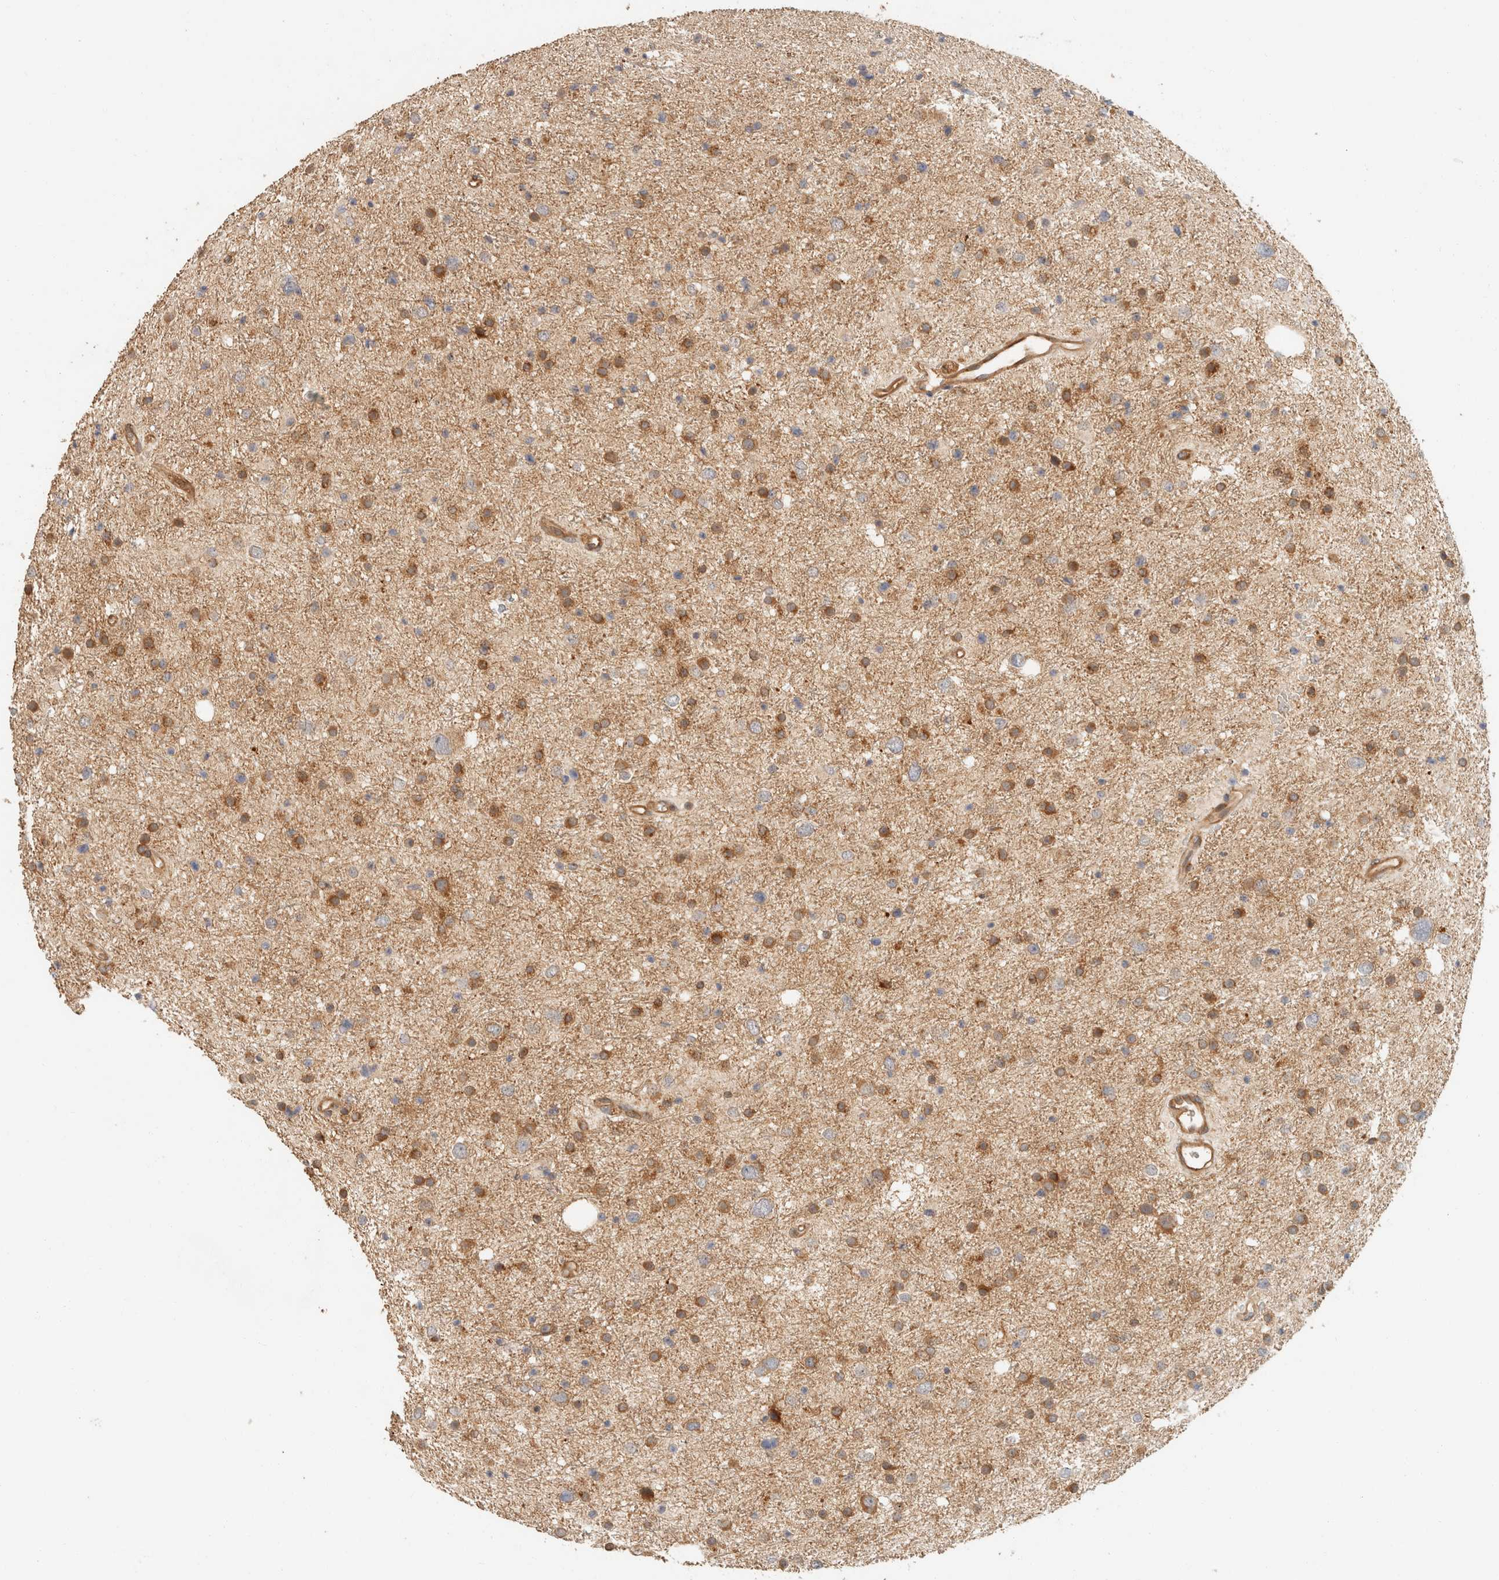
{"staining": {"intensity": "moderate", "quantity": ">75%", "location": "cytoplasmic/membranous"}, "tissue": "glioma", "cell_type": "Tumor cells", "image_type": "cancer", "snomed": [{"axis": "morphology", "description": "Glioma, malignant, Low grade"}, {"axis": "topography", "description": "Brain"}], "caption": "Brown immunohistochemical staining in human glioma demonstrates moderate cytoplasmic/membranous staining in about >75% of tumor cells. The staining was performed using DAB to visualize the protein expression in brown, while the nuclei were stained in blue with hematoxylin (Magnification: 20x).", "gene": "TACC1", "patient": {"sex": "female", "age": 37}}